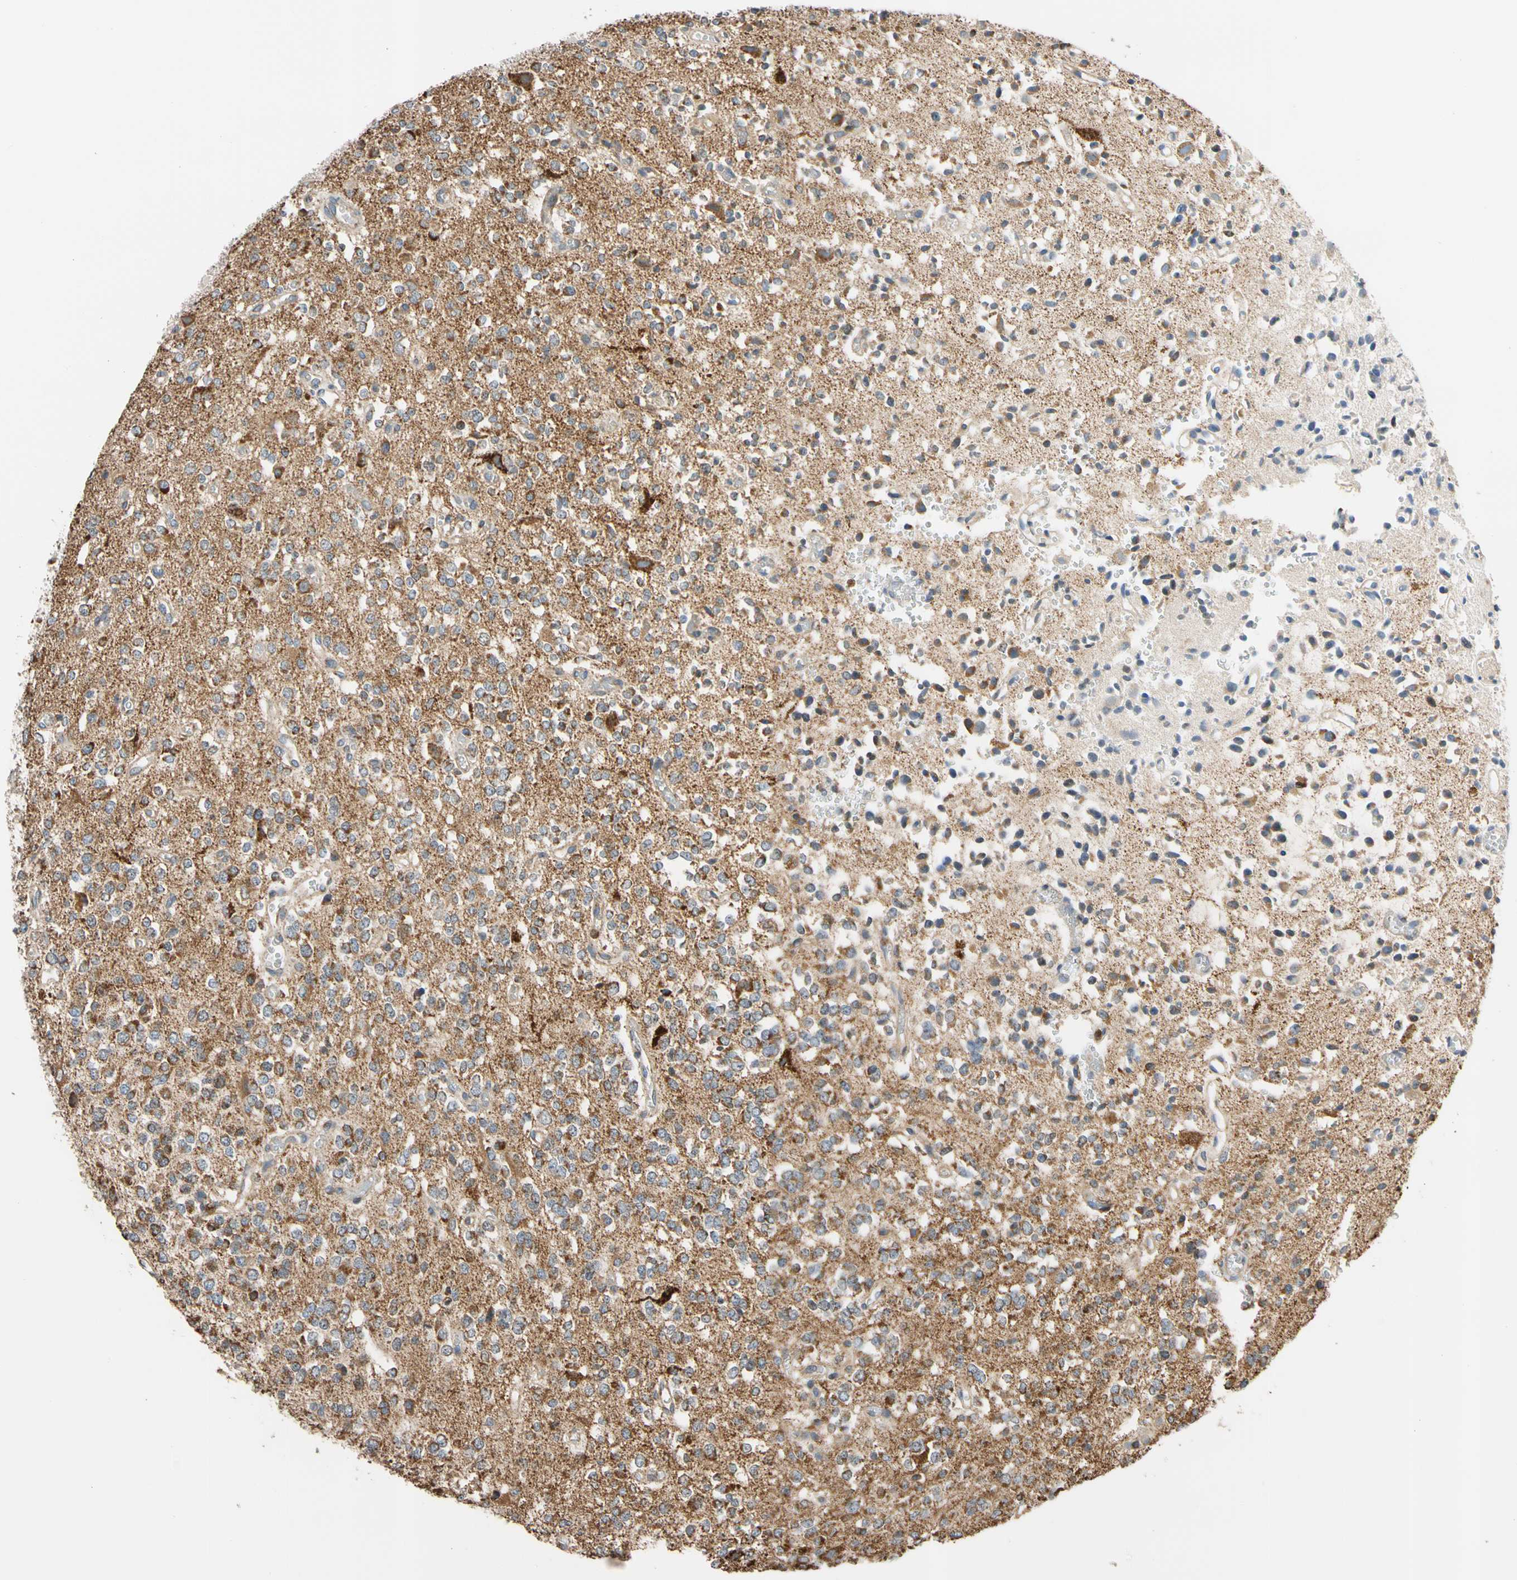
{"staining": {"intensity": "moderate", "quantity": "25%-75%", "location": "cytoplasmic/membranous"}, "tissue": "glioma", "cell_type": "Tumor cells", "image_type": "cancer", "snomed": [{"axis": "morphology", "description": "Glioma, malignant, Low grade"}, {"axis": "topography", "description": "Brain"}], "caption": "This histopathology image exhibits immunohistochemistry staining of malignant low-grade glioma, with medium moderate cytoplasmic/membranous staining in approximately 25%-75% of tumor cells.", "gene": "IP6K2", "patient": {"sex": "male", "age": 38}}